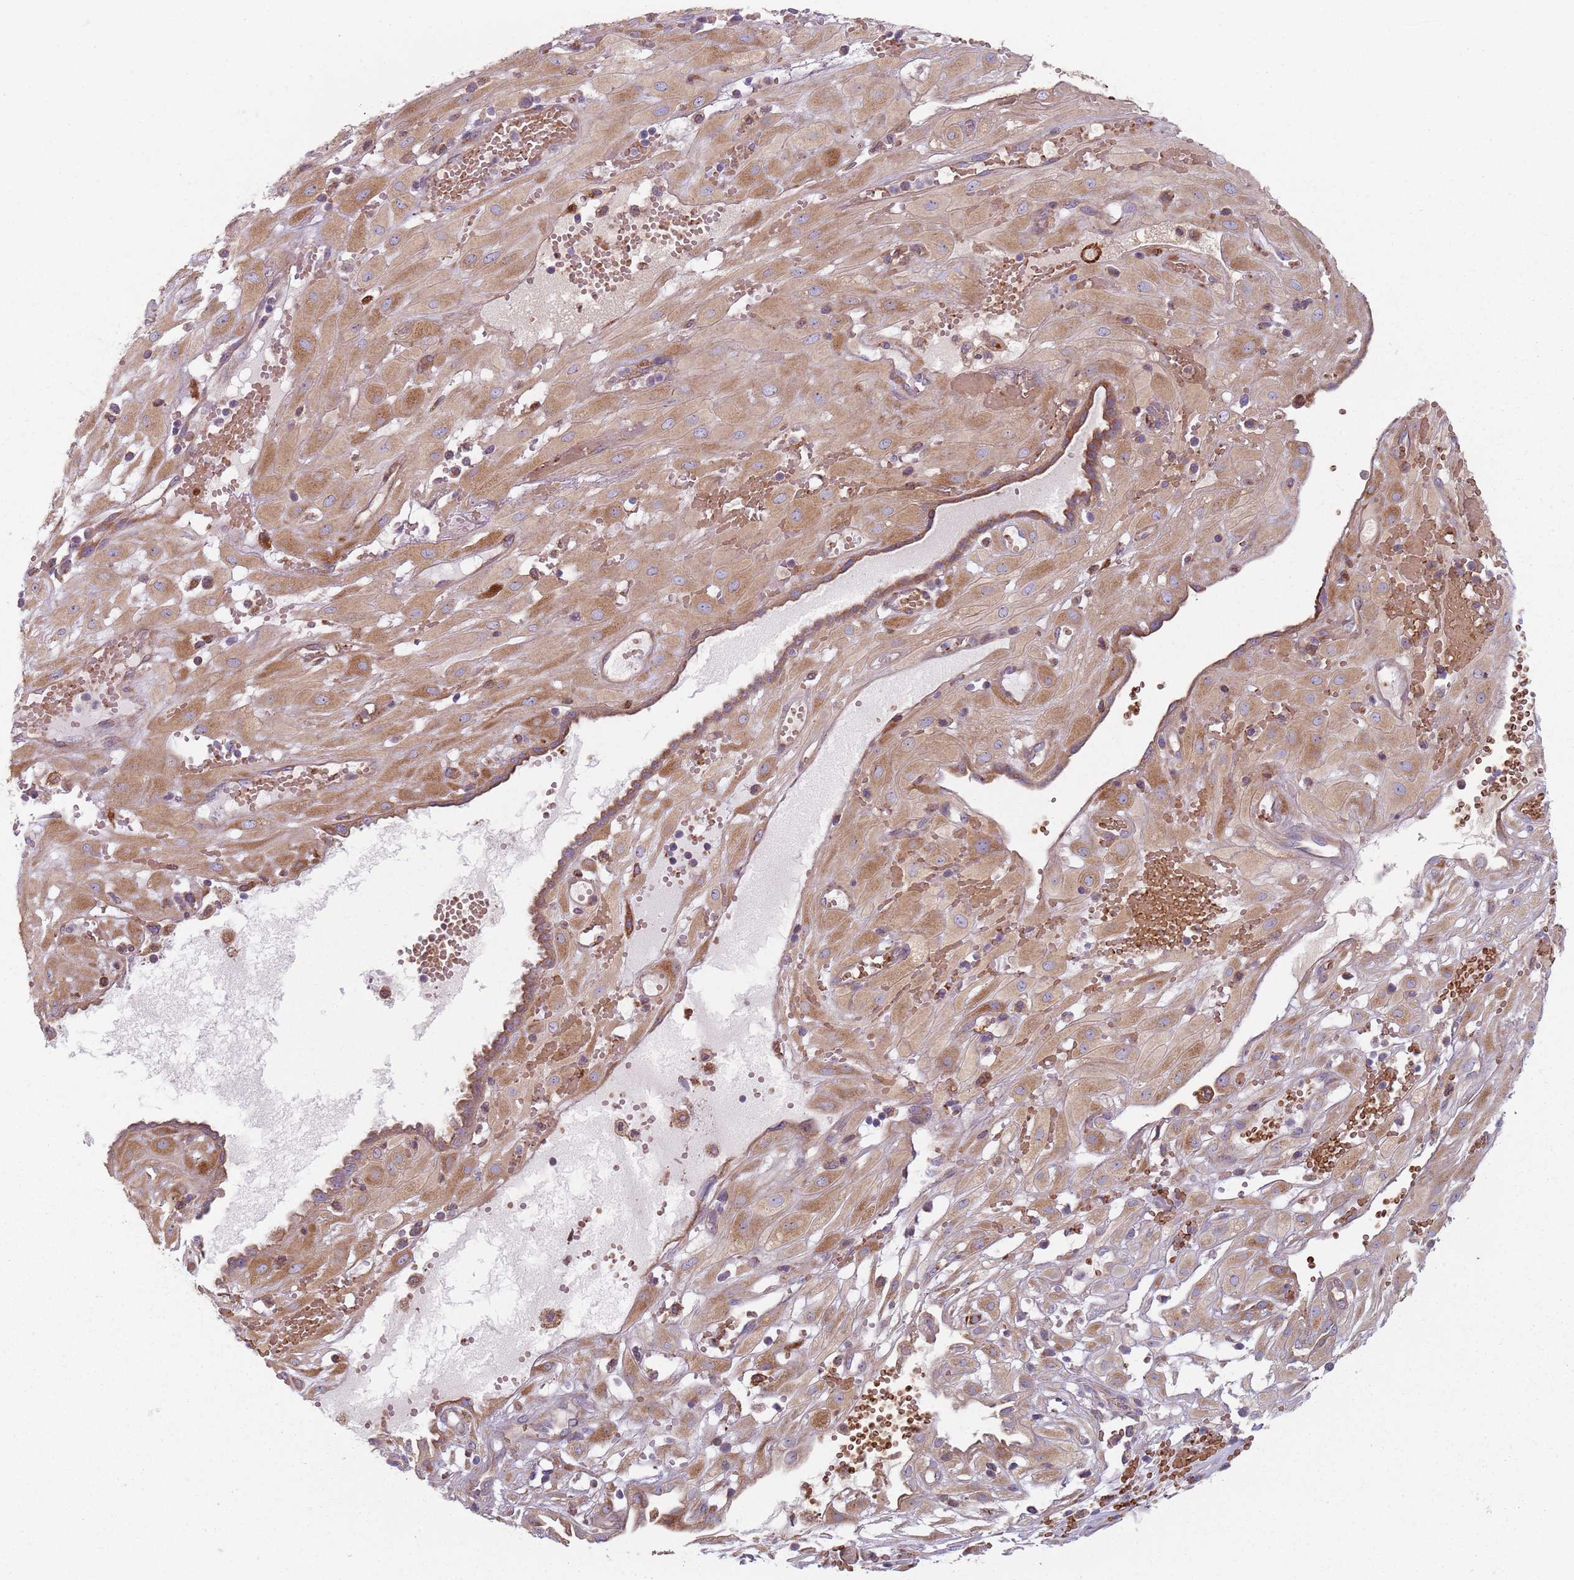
{"staining": {"intensity": "moderate", "quantity": ">75%", "location": "cytoplasmic/membranous"}, "tissue": "cervical cancer", "cell_type": "Tumor cells", "image_type": "cancer", "snomed": [{"axis": "morphology", "description": "Squamous cell carcinoma, NOS"}, {"axis": "topography", "description": "Cervix"}], "caption": "A high-resolution micrograph shows IHC staining of squamous cell carcinoma (cervical), which displays moderate cytoplasmic/membranous expression in about >75% of tumor cells. The protein of interest is shown in brown color, while the nuclei are stained blue.", "gene": "SPATA2", "patient": {"sex": "female", "age": 36}}